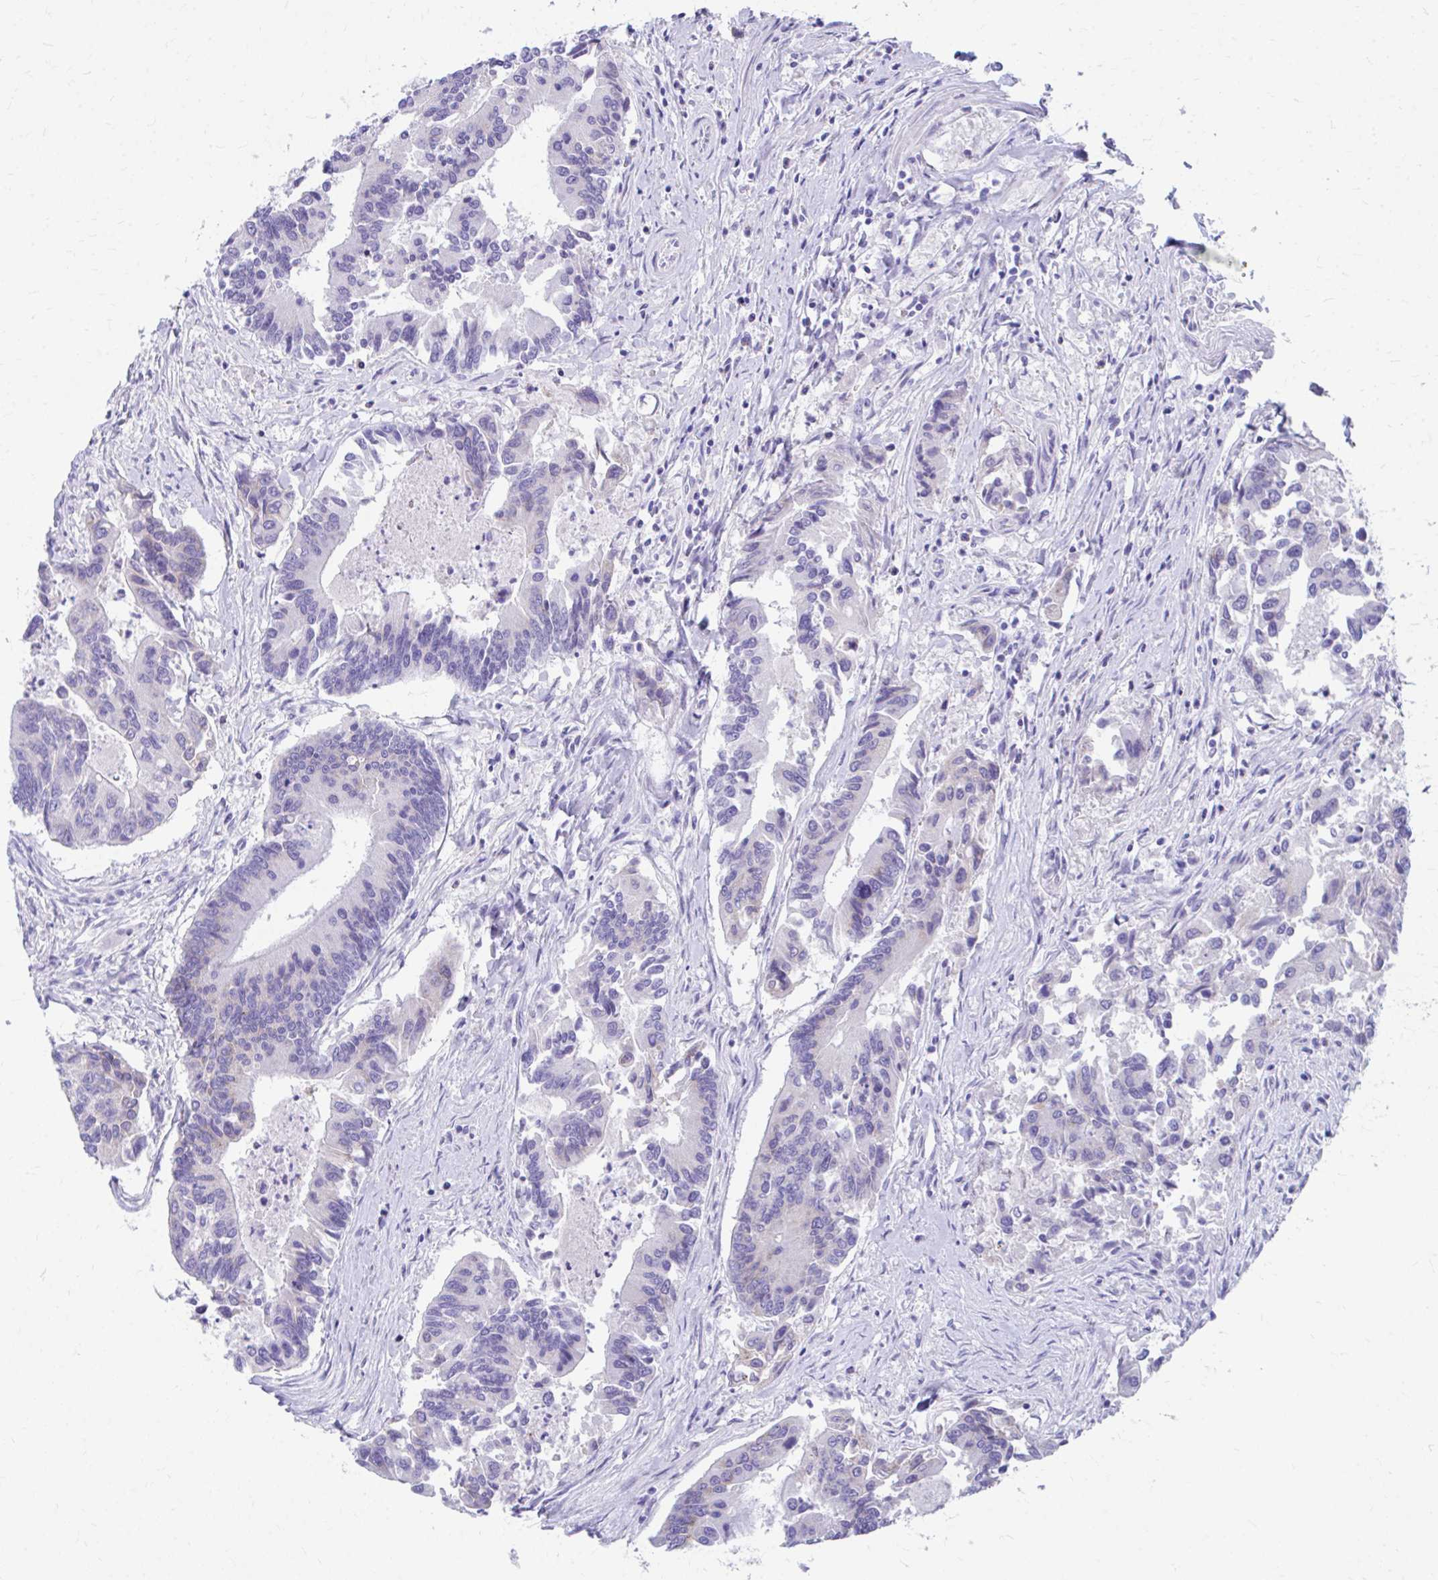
{"staining": {"intensity": "negative", "quantity": "none", "location": "none"}, "tissue": "colorectal cancer", "cell_type": "Tumor cells", "image_type": "cancer", "snomed": [{"axis": "morphology", "description": "Adenocarcinoma, NOS"}, {"axis": "topography", "description": "Colon"}], "caption": "The IHC histopathology image has no significant expression in tumor cells of adenocarcinoma (colorectal) tissue.", "gene": "KRIT1", "patient": {"sex": "female", "age": 67}}